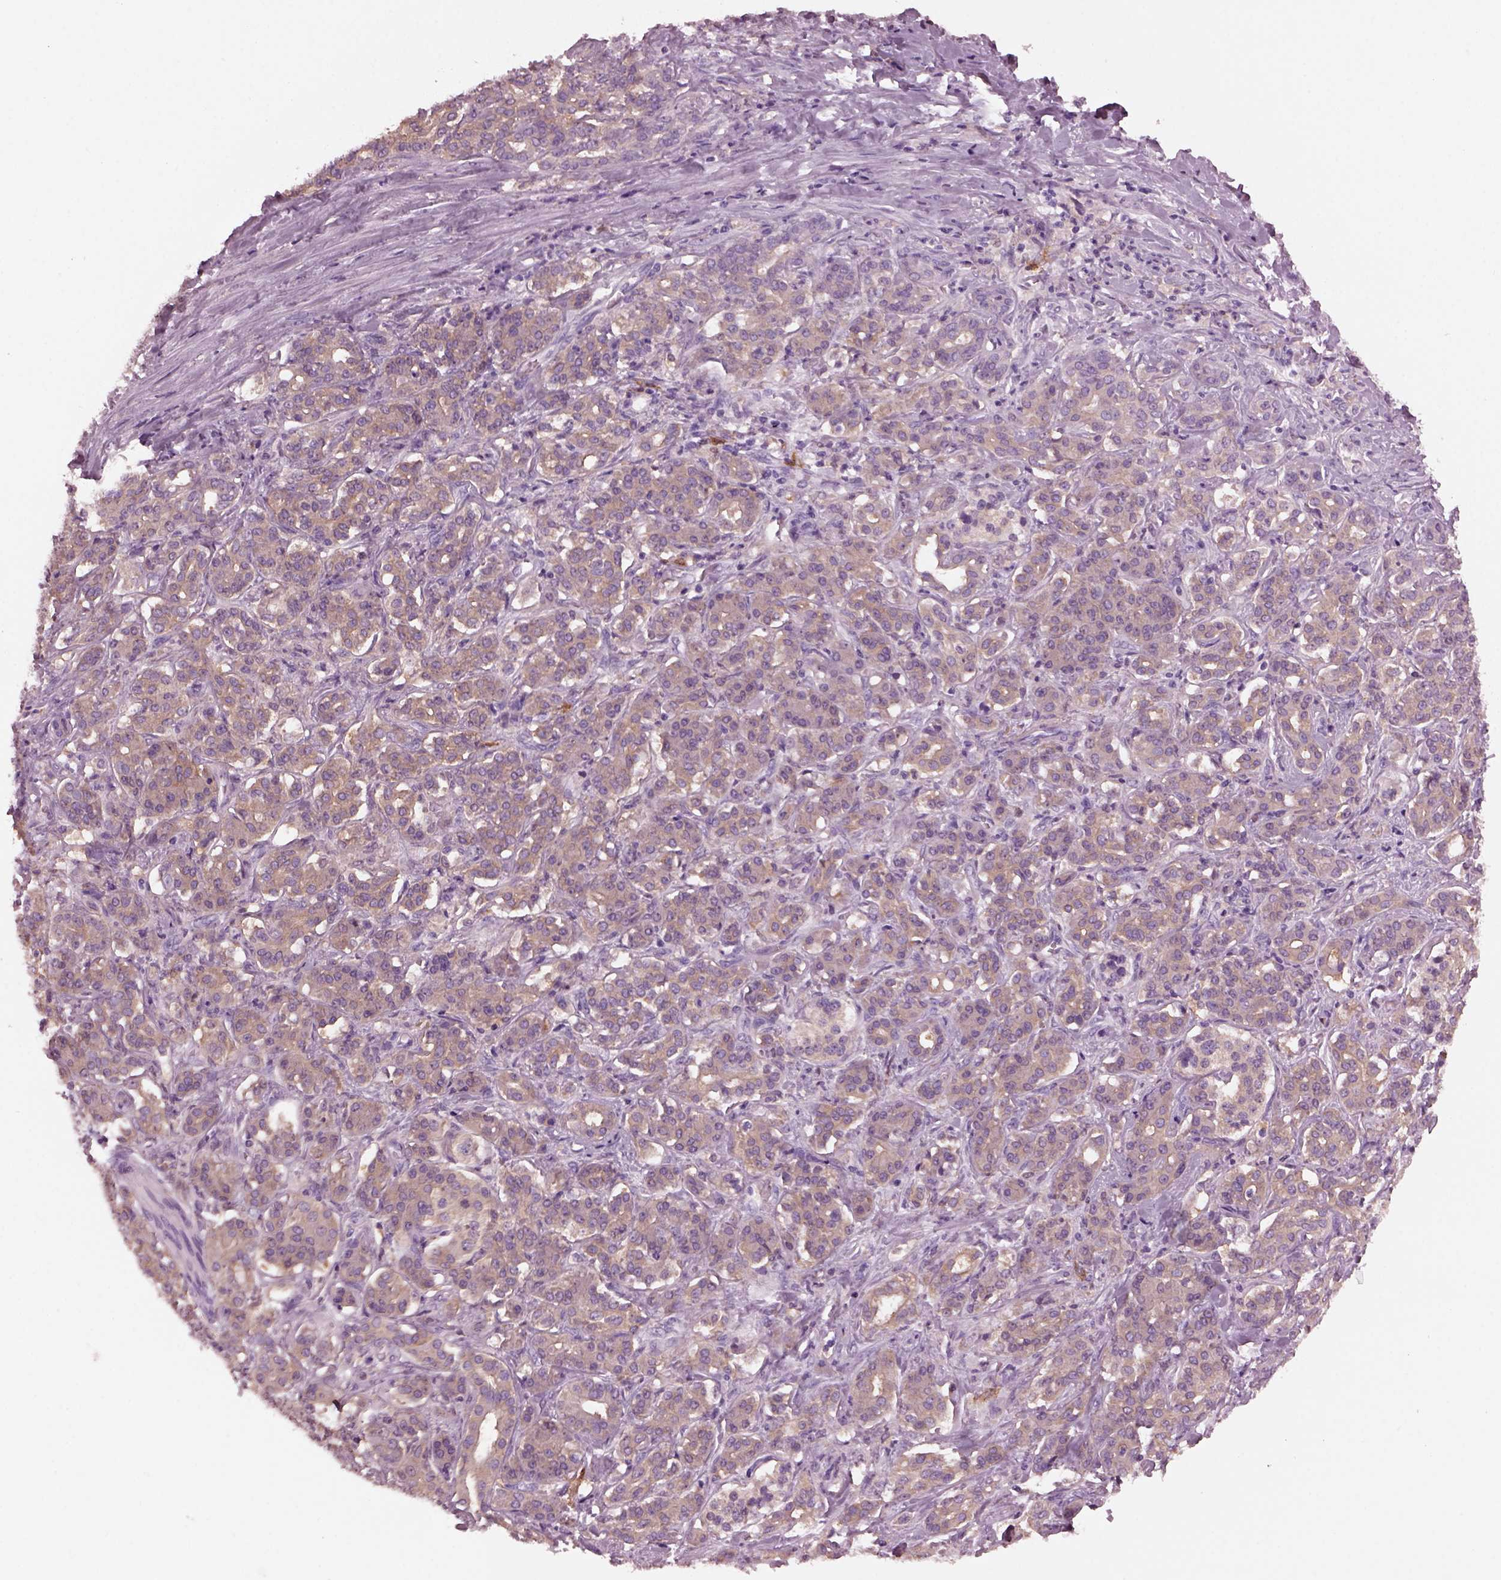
{"staining": {"intensity": "weak", "quantity": ">75%", "location": "cytoplasmic/membranous"}, "tissue": "pancreatic cancer", "cell_type": "Tumor cells", "image_type": "cancer", "snomed": [{"axis": "morphology", "description": "Normal tissue, NOS"}, {"axis": "morphology", "description": "Inflammation, NOS"}, {"axis": "morphology", "description": "Adenocarcinoma, NOS"}, {"axis": "topography", "description": "Pancreas"}], "caption": "Tumor cells reveal low levels of weak cytoplasmic/membranous staining in approximately >75% of cells in human pancreatic cancer (adenocarcinoma). (DAB (3,3'-diaminobenzidine) IHC with brightfield microscopy, high magnification).", "gene": "SHTN1", "patient": {"sex": "male", "age": 57}}